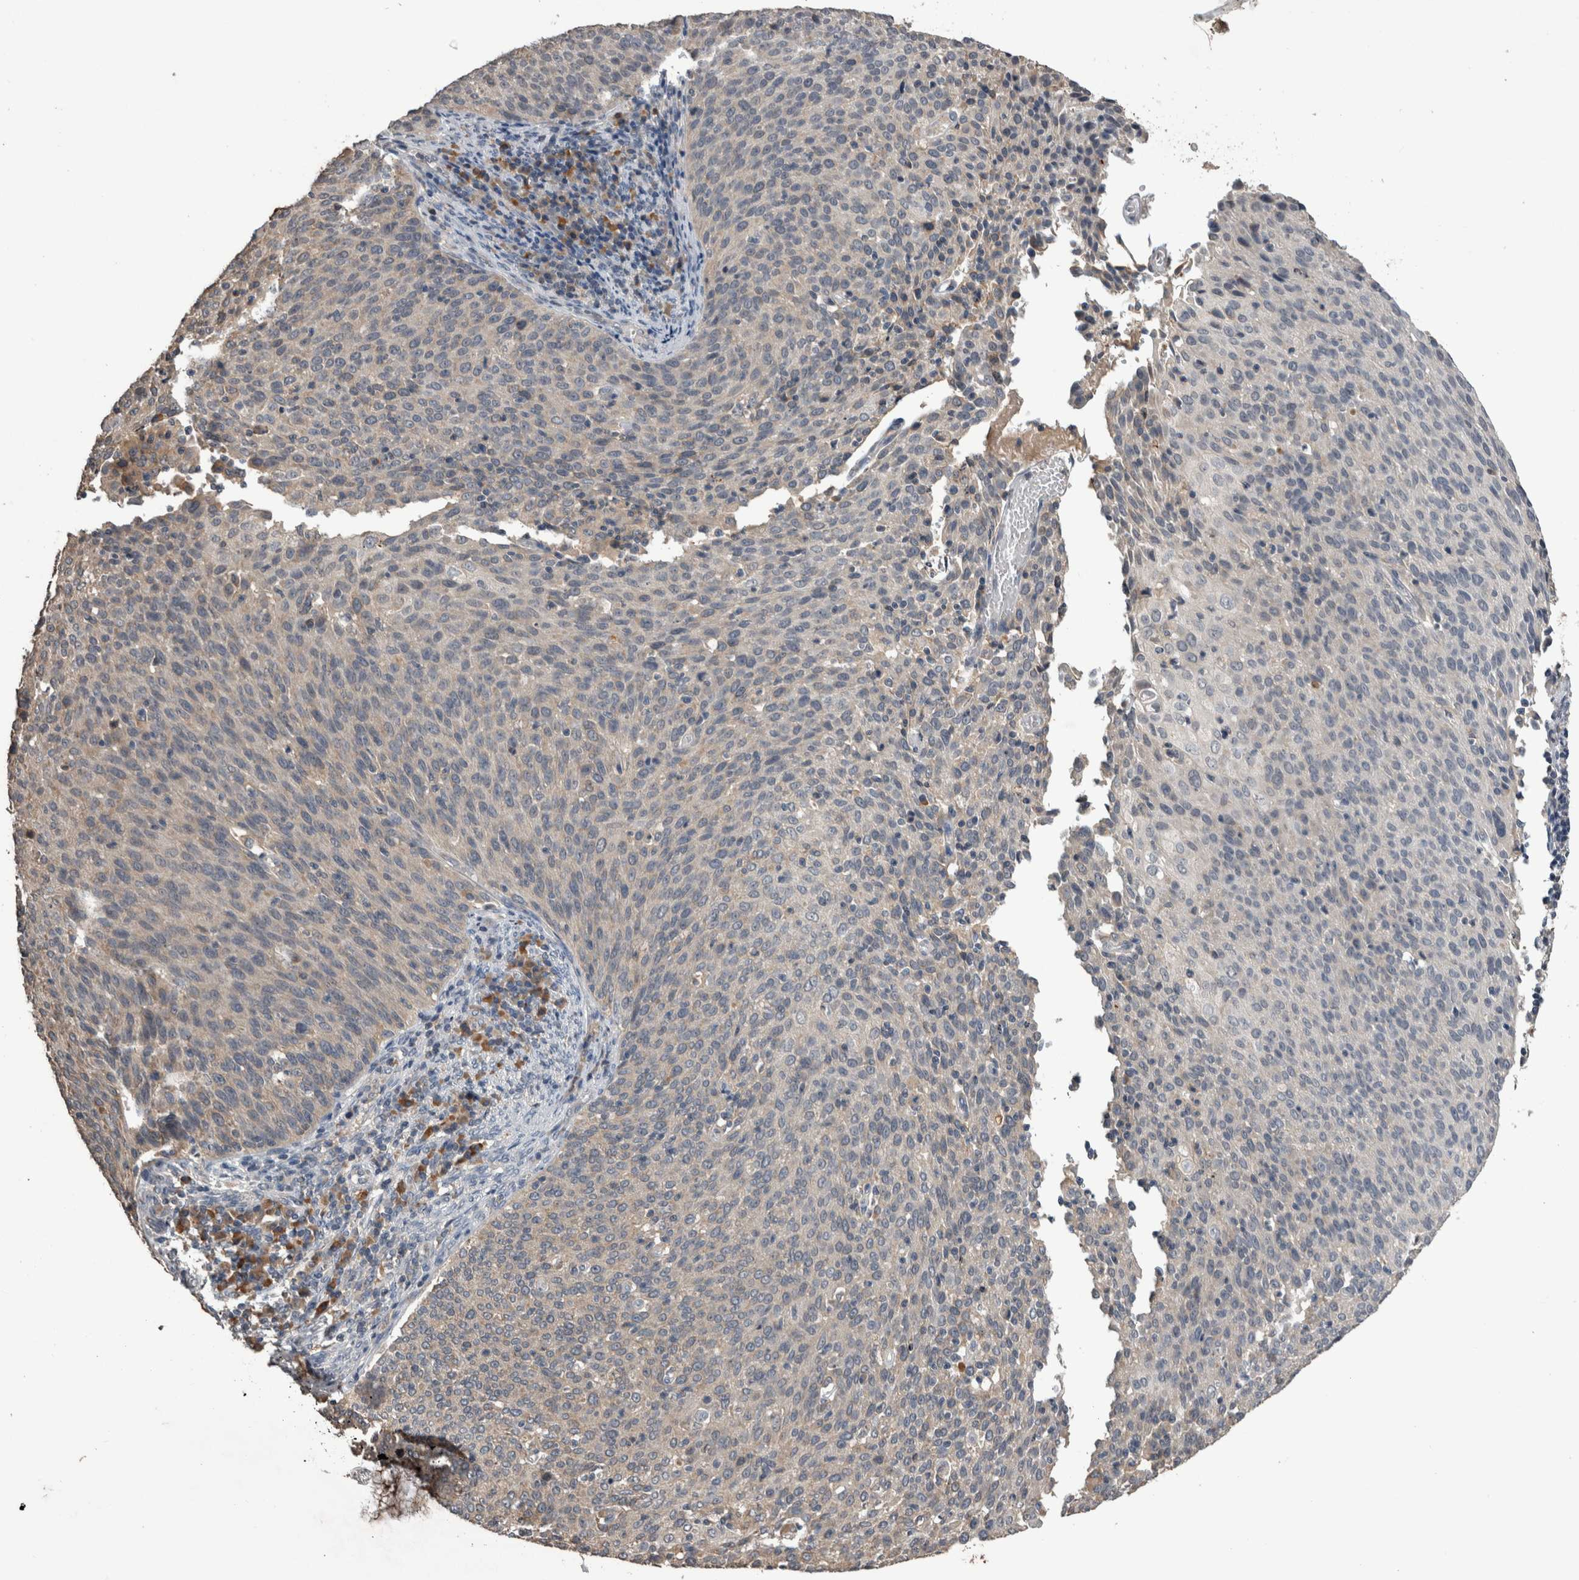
{"staining": {"intensity": "weak", "quantity": "25%-75%", "location": "cytoplasmic/membranous"}, "tissue": "cervical cancer", "cell_type": "Tumor cells", "image_type": "cancer", "snomed": [{"axis": "morphology", "description": "Squamous cell carcinoma, NOS"}, {"axis": "topography", "description": "Cervix"}], "caption": "Human cervical squamous cell carcinoma stained with a protein marker reveals weak staining in tumor cells.", "gene": "ANXA13", "patient": {"sex": "female", "age": 38}}